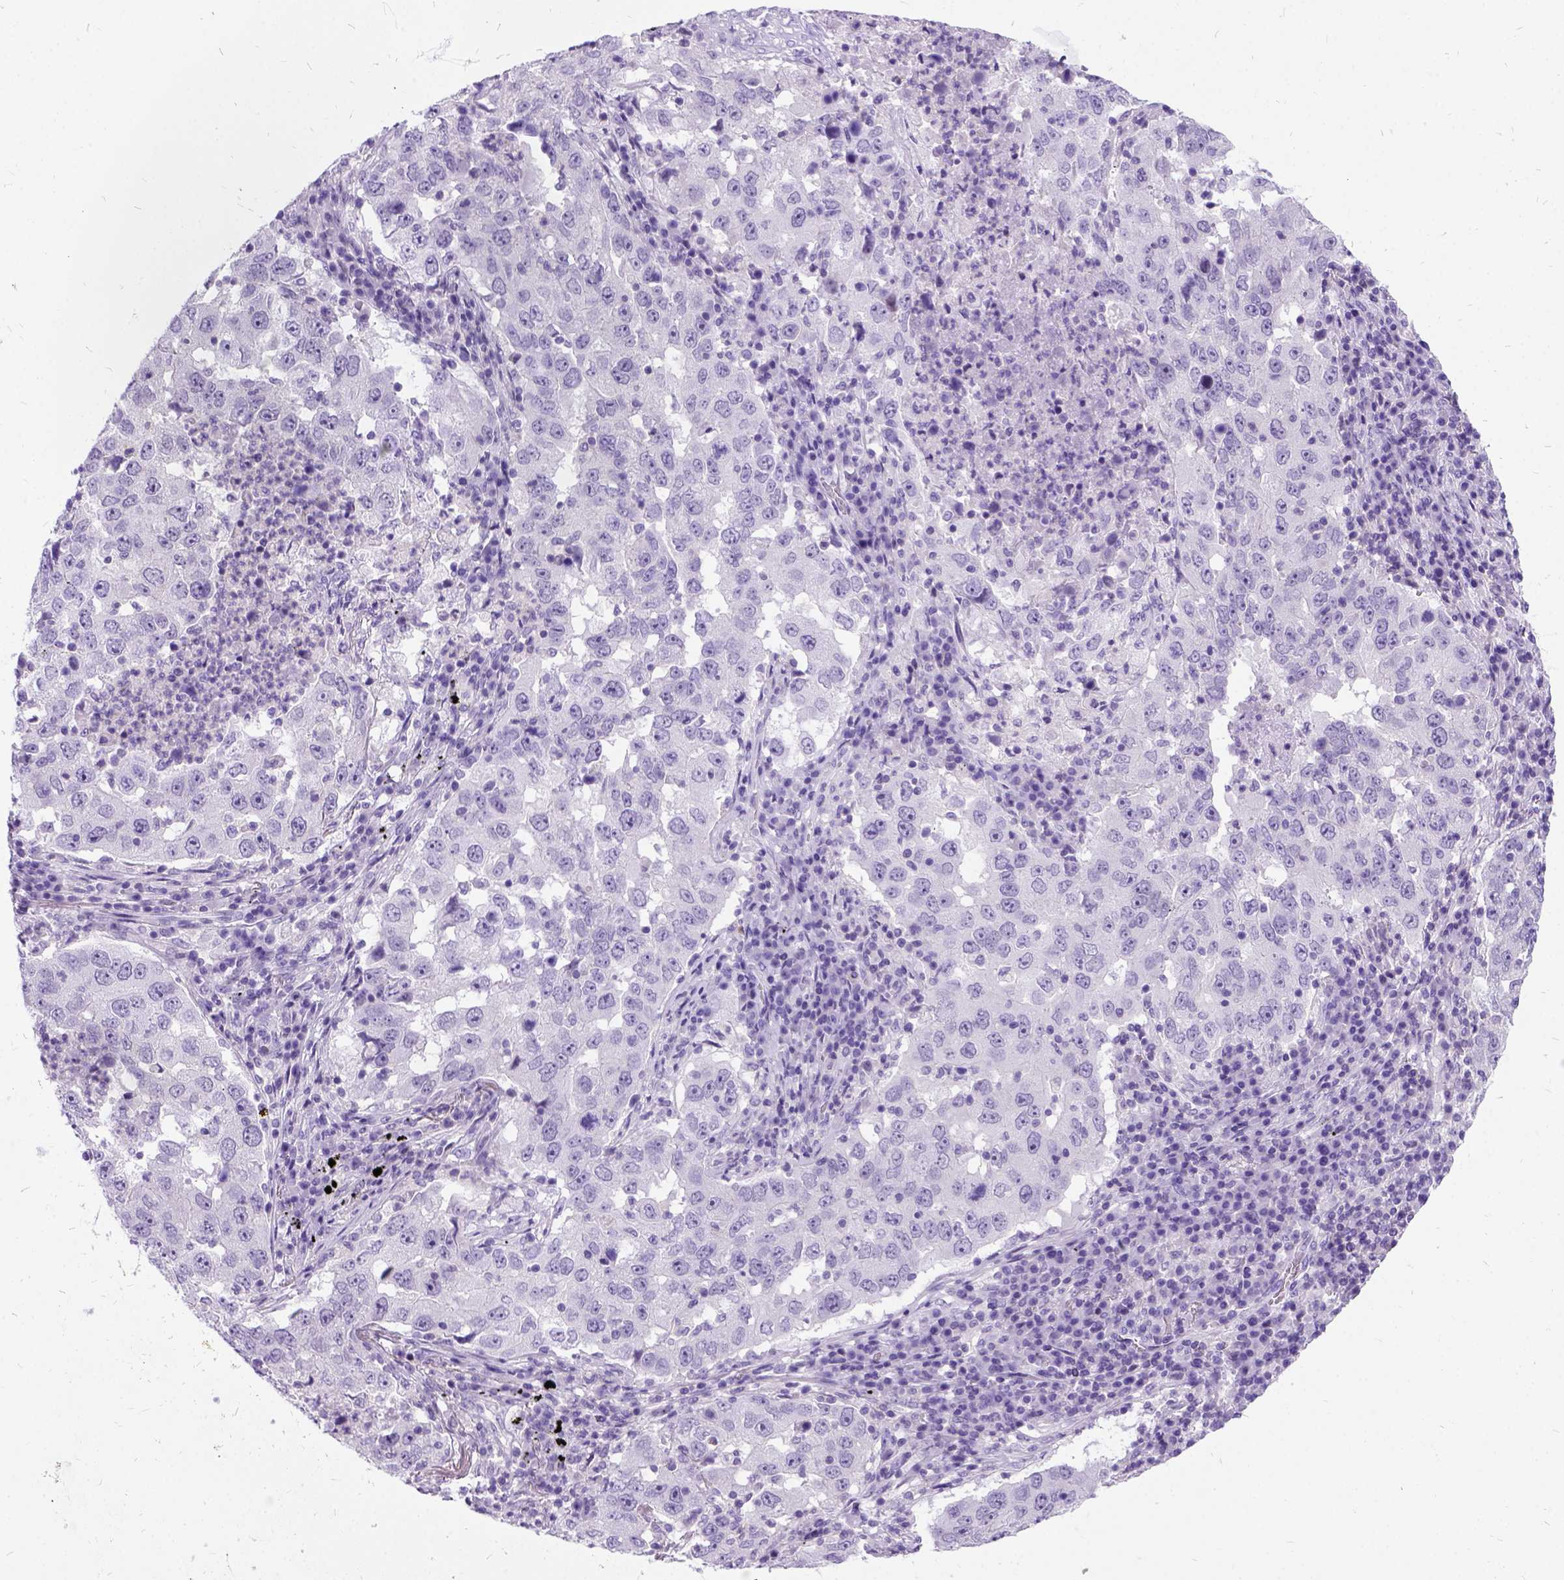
{"staining": {"intensity": "negative", "quantity": "none", "location": "none"}, "tissue": "lung cancer", "cell_type": "Tumor cells", "image_type": "cancer", "snomed": [{"axis": "morphology", "description": "Adenocarcinoma, NOS"}, {"axis": "topography", "description": "Lung"}], "caption": "Image shows no protein positivity in tumor cells of lung adenocarcinoma tissue.", "gene": "PRG2", "patient": {"sex": "male", "age": 73}}